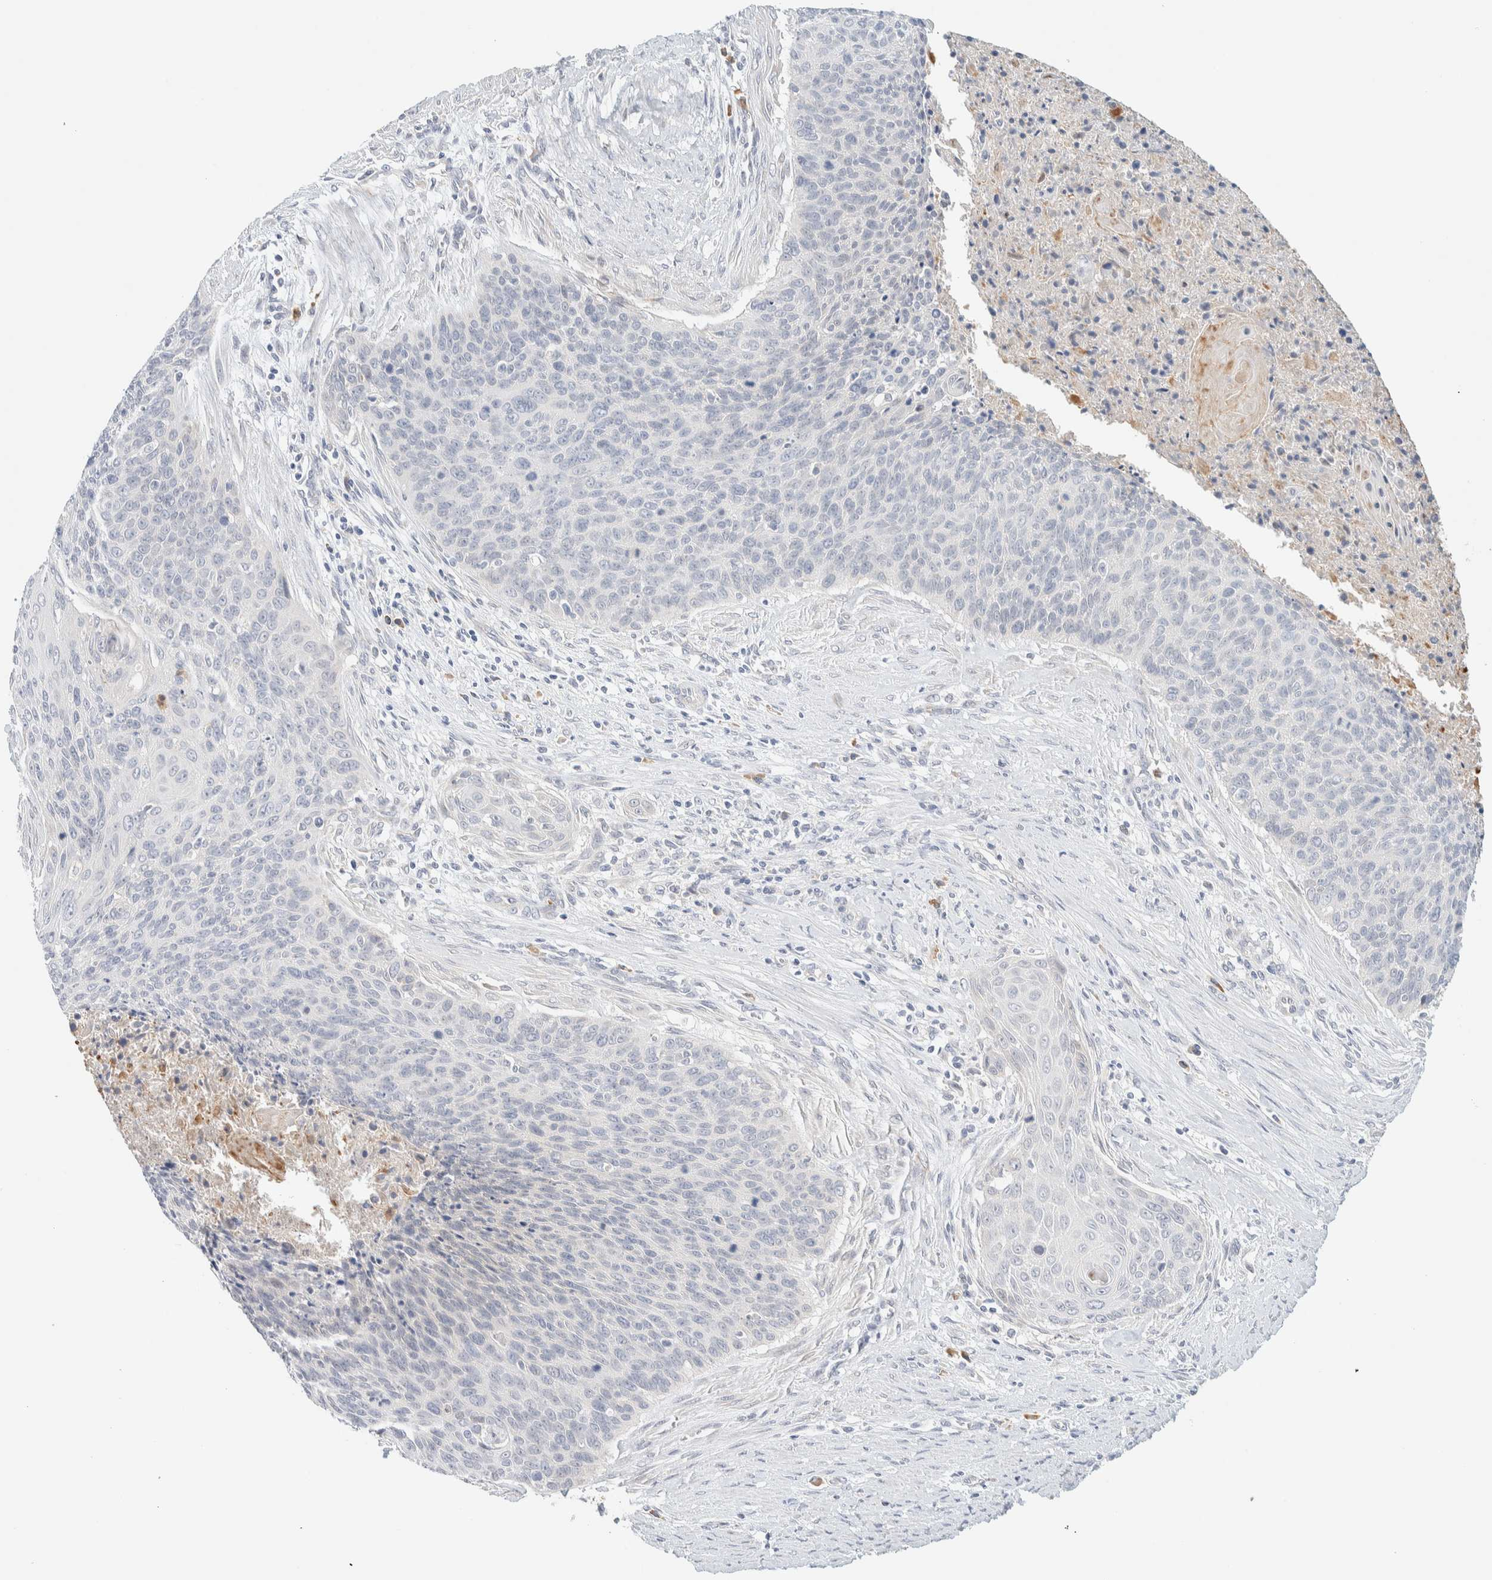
{"staining": {"intensity": "negative", "quantity": "none", "location": "none"}, "tissue": "cervical cancer", "cell_type": "Tumor cells", "image_type": "cancer", "snomed": [{"axis": "morphology", "description": "Squamous cell carcinoma, NOS"}, {"axis": "topography", "description": "Cervix"}], "caption": "Image shows no significant protein staining in tumor cells of squamous cell carcinoma (cervical).", "gene": "TTC3", "patient": {"sex": "female", "age": 55}}